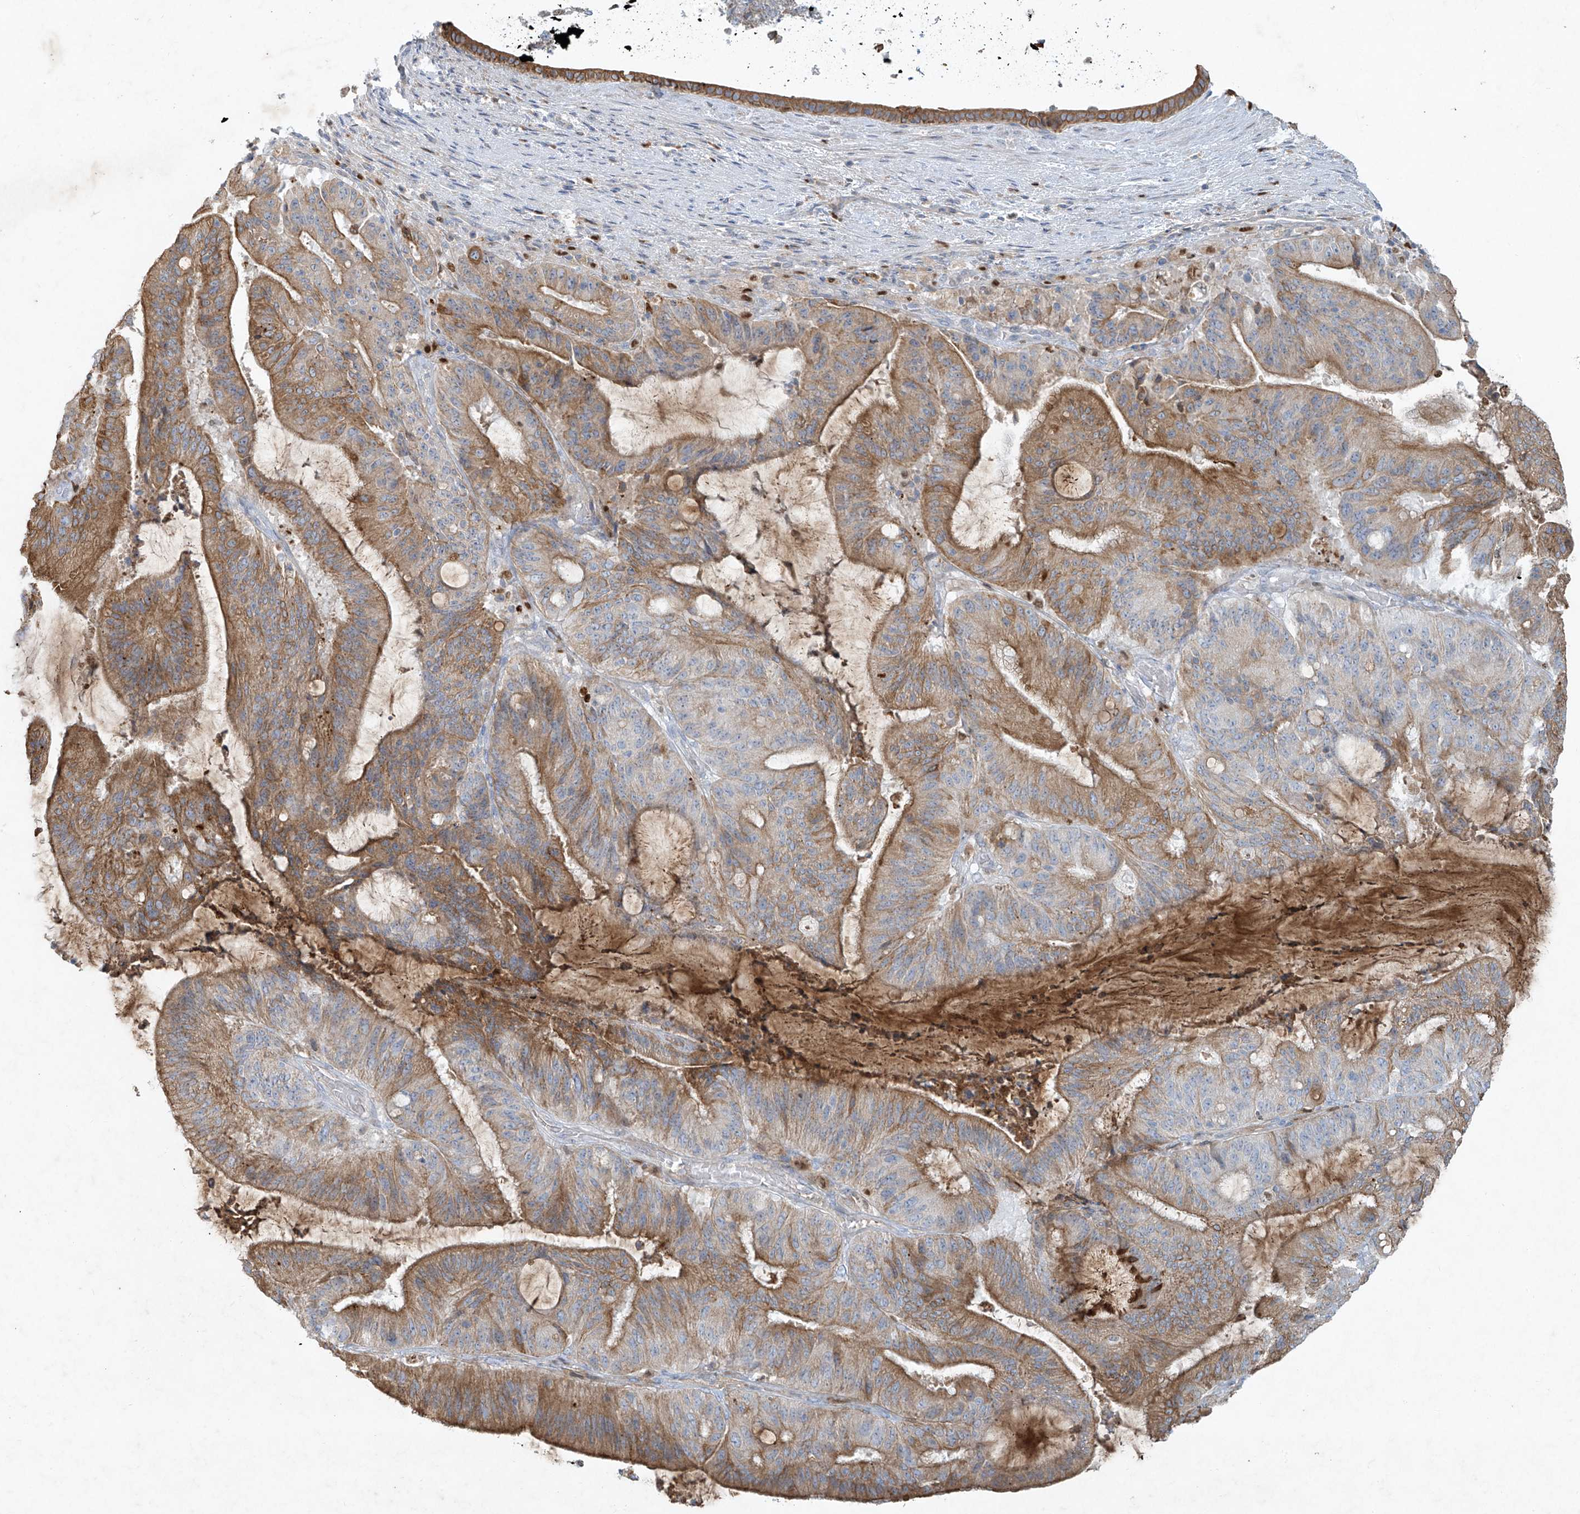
{"staining": {"intensity": "moderate", "quantity": ">75%", "location": "cytoplasmic/membranous"}, "tissue": "liver cancer", "cell_type": "Tumor cells", "image_type": "cancer", "snomed": [{"axis": "morphology", "description": "Normal tissue, NOS"}, {"axis": "morphology", "description": "Cholangiocarcinoma"}, {"axis": "topography", "description": "Liver"}, {"axis": "topography", "description": "Peripheral nerve tissue"}], "caption": "Immunohistochemistry histopathology image of neoplastic tissue: liver cancer (cholangiocarcinoma) stained using immunohistochemistry (IHC) shows medium levels of moderate protein expression localized specifically in the cytoplasmic/membranous of tumor cells, appearing as a cytoplasmic/membranous brown color.", "gene": "TUBE1", "patient": {"sex": "female", "age": 73}}